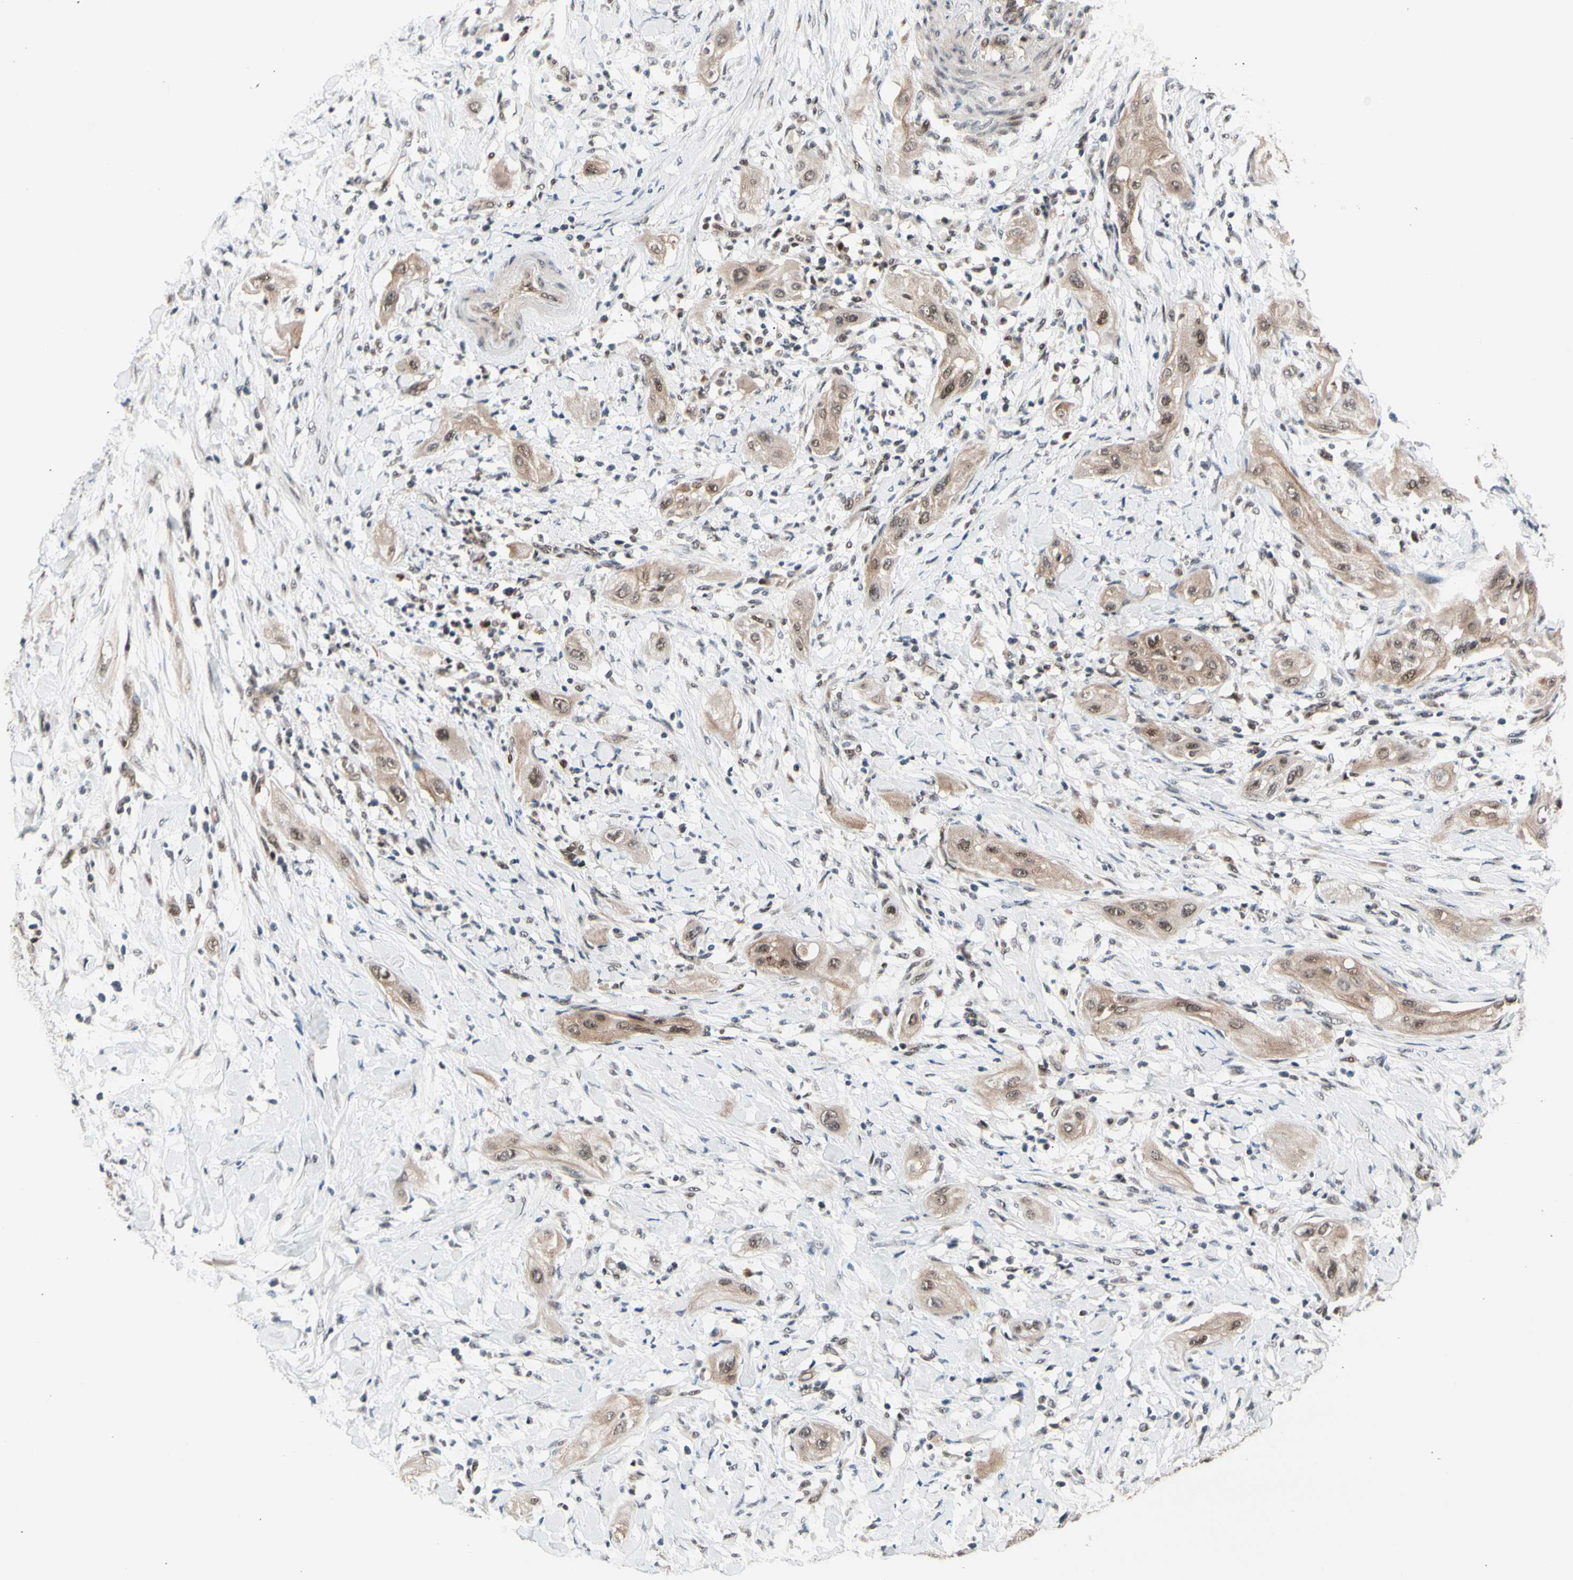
{"staining": {"intensity": "moderate", "quantity": ">75%", "location": "cytoplasmic/membranous,nuclear"}, "tissue": "lung cancer", "cell_type": "Tumor cells", "image_type": "cancer", "snomed": [{"axis": "morphology", "description": "Squamous cell carcinoma, NOS"}, {"axis": "topography", "description": "Lung"}], "caption": "Immunohistochemistry (IHC) image of lung cancer (squamous cell carcinoma) stained for a protein (brown), which shows medium levels of moderate cytoplasmic/membranous and nuclear positivity in approximately >75% of tumor cells.", "gene": "NGEF", "patient": {"sex": "female", "age": 47}}